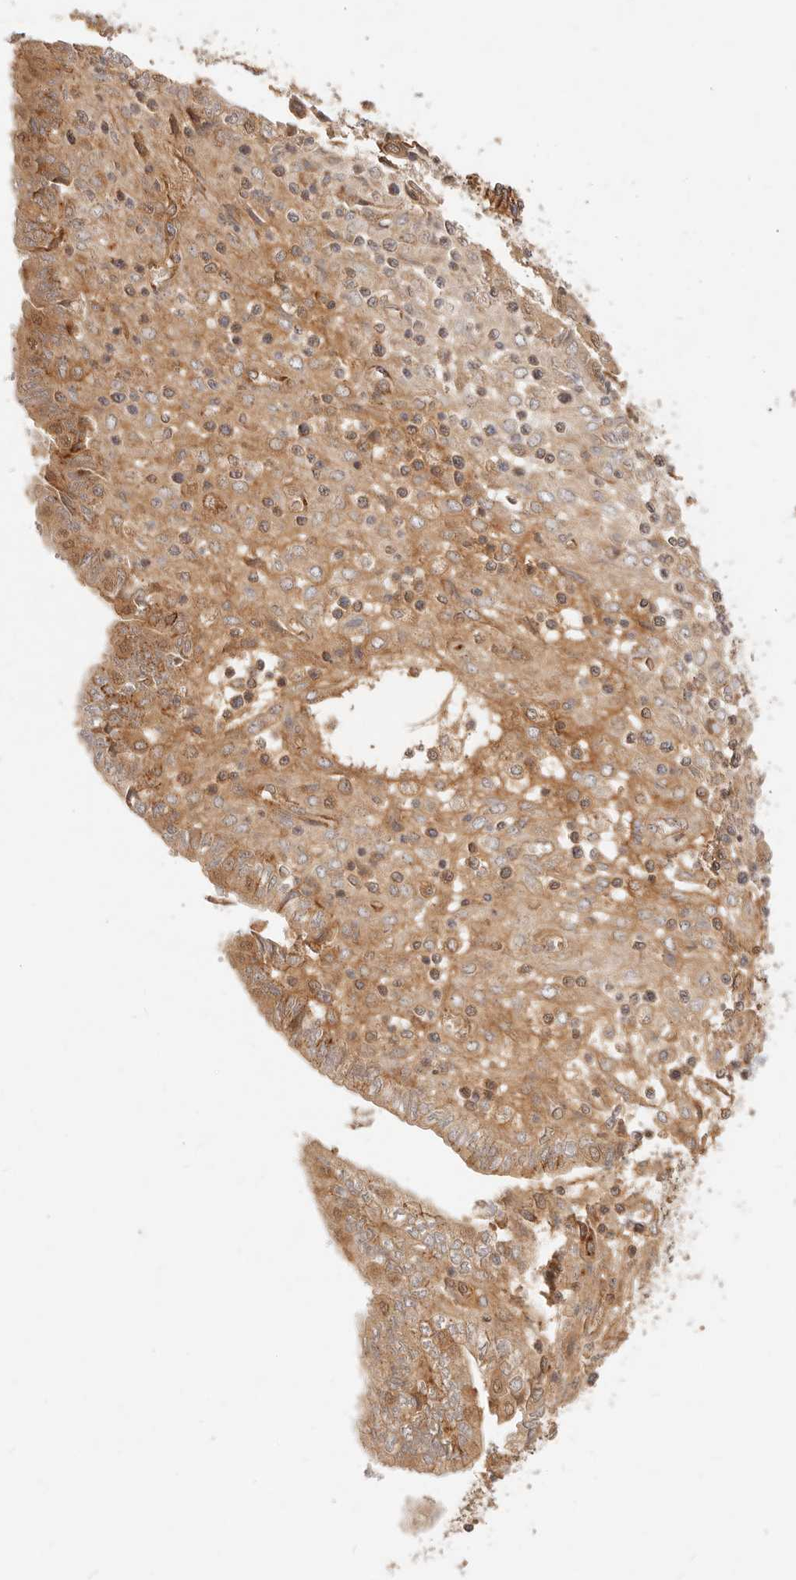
{"staining": {"intensity": "moderate", "quantity": ">75%", "location": "cytoplasmic/membranous"}, "tissue": "endometrial cancer", "cell_type": "Tumor cells", "image_type": "cancer", "snomed": [{"axis": "morphology", "description": "Normal tissue, NOS"}, {"axis": "morphology", "description": "Adenocarcinoma, NOS"}, {"axis": "topography", "description": "Endometrium"}], "caption": "IHC (DAB) staining of human endometrial adenocarcinoma shows moderate cytoplasmic/membranous protein expression in about >75% of tumor cells.", "gene": "UBXN10", "patient": {"sex": "female", "age": 53}}